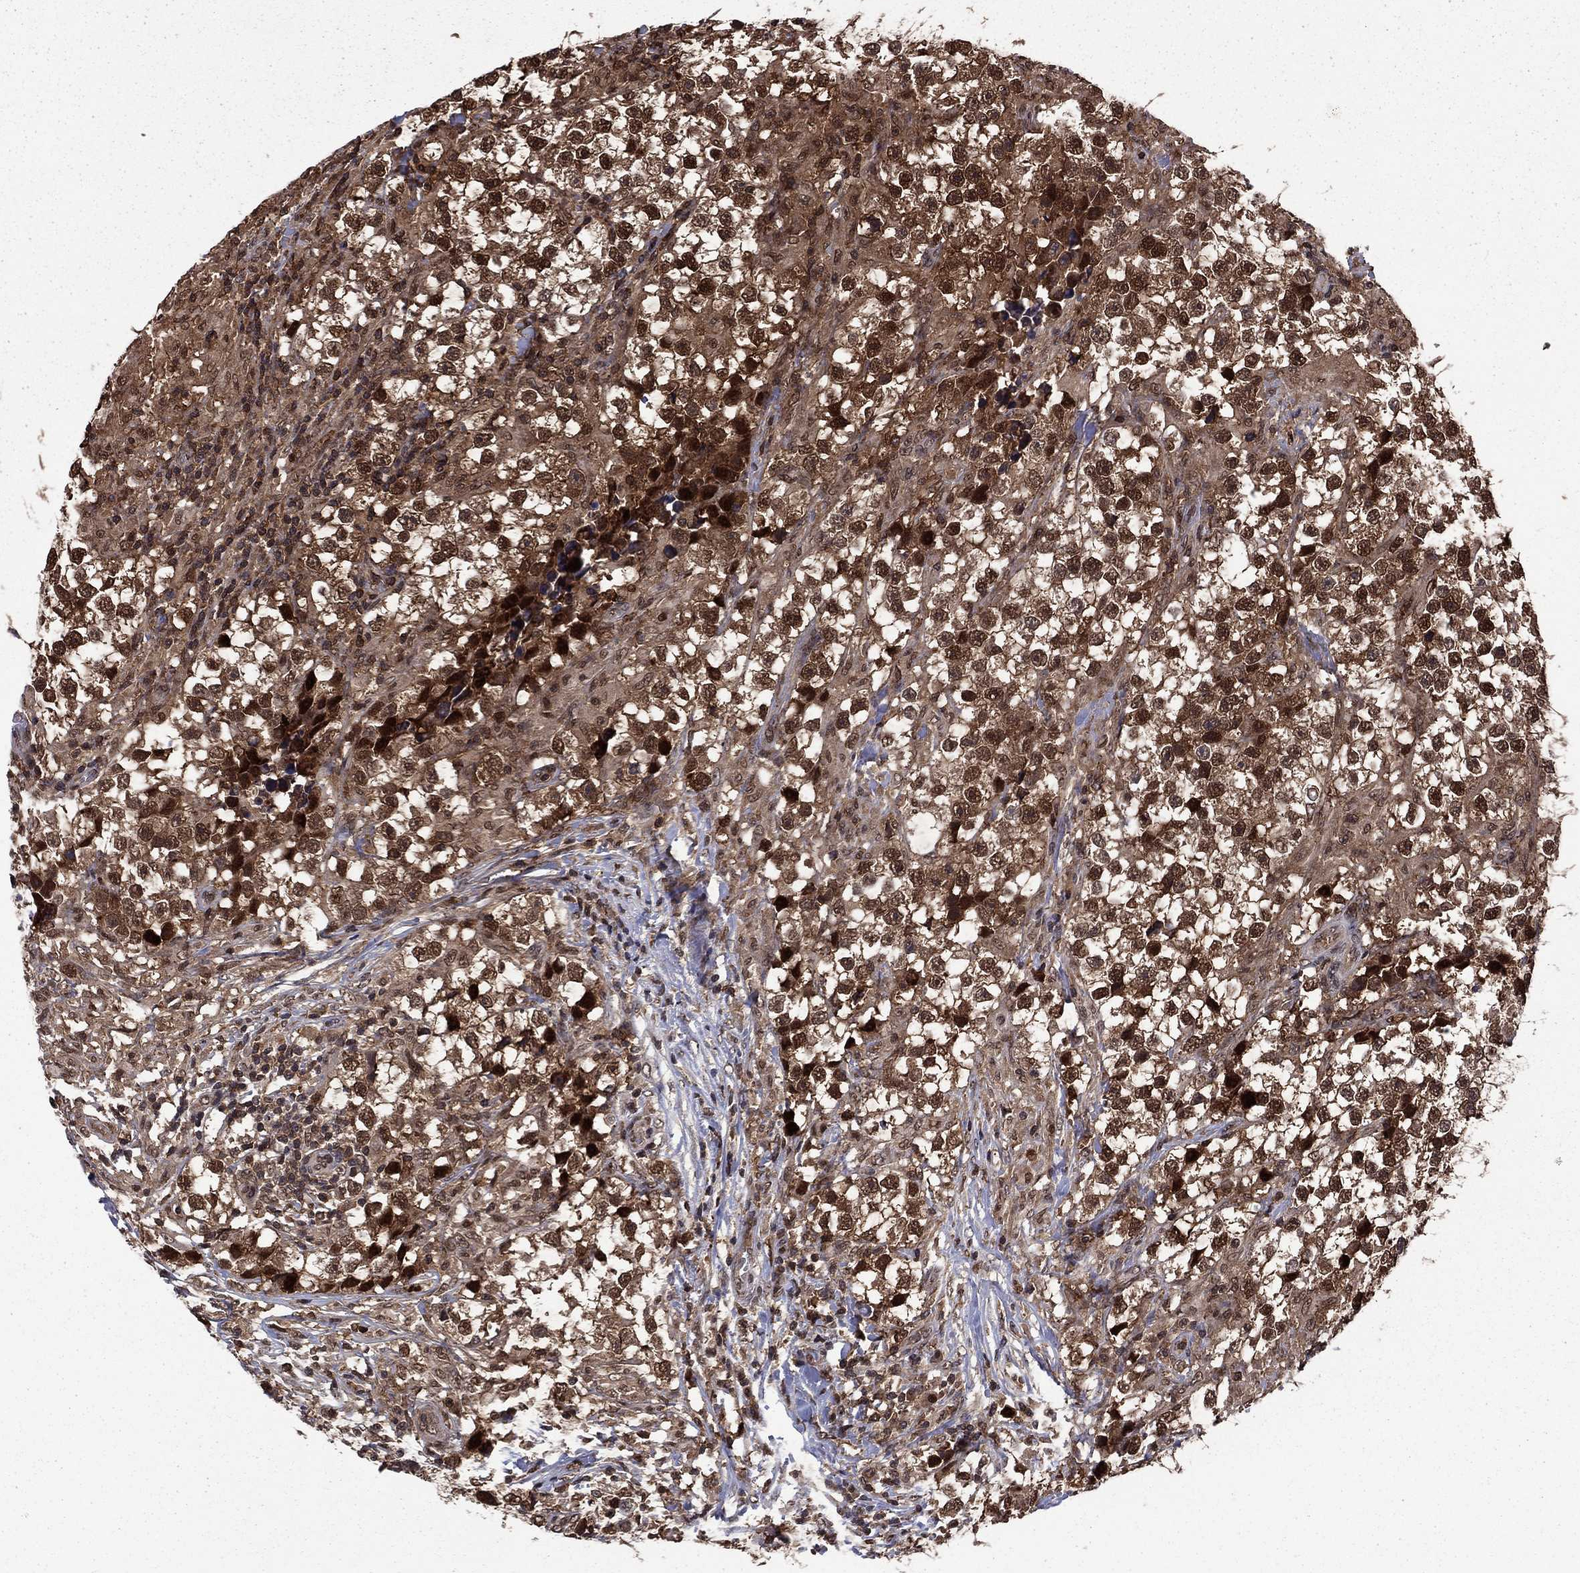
{"staining": {"intensity": "moderate", "quantity": ">75%", "location": "cytoplasmic/membranous,nuclear"}, "tissue": "testis cancer", "cell_type": "Tumor cells", "image_type": "cancer", "snomed": [{"axis": "morphology", "description": "Seminoma, NOS"}, {"axis": "topography", "description": "Testis"}], "caption": "Protein analysis of testis seminoma tissue reveals moderate cytoplasmic/membranous and nuclear expression in about >75% of tumor cells. (Stains: DAB (3,3'-diaminobenzidine) in brown, nuclei in blue, Microscopy: brightfield microscopy at high magnification).", "gene": "PSMD2", "patient": {"sex": "male", "age": 46}}